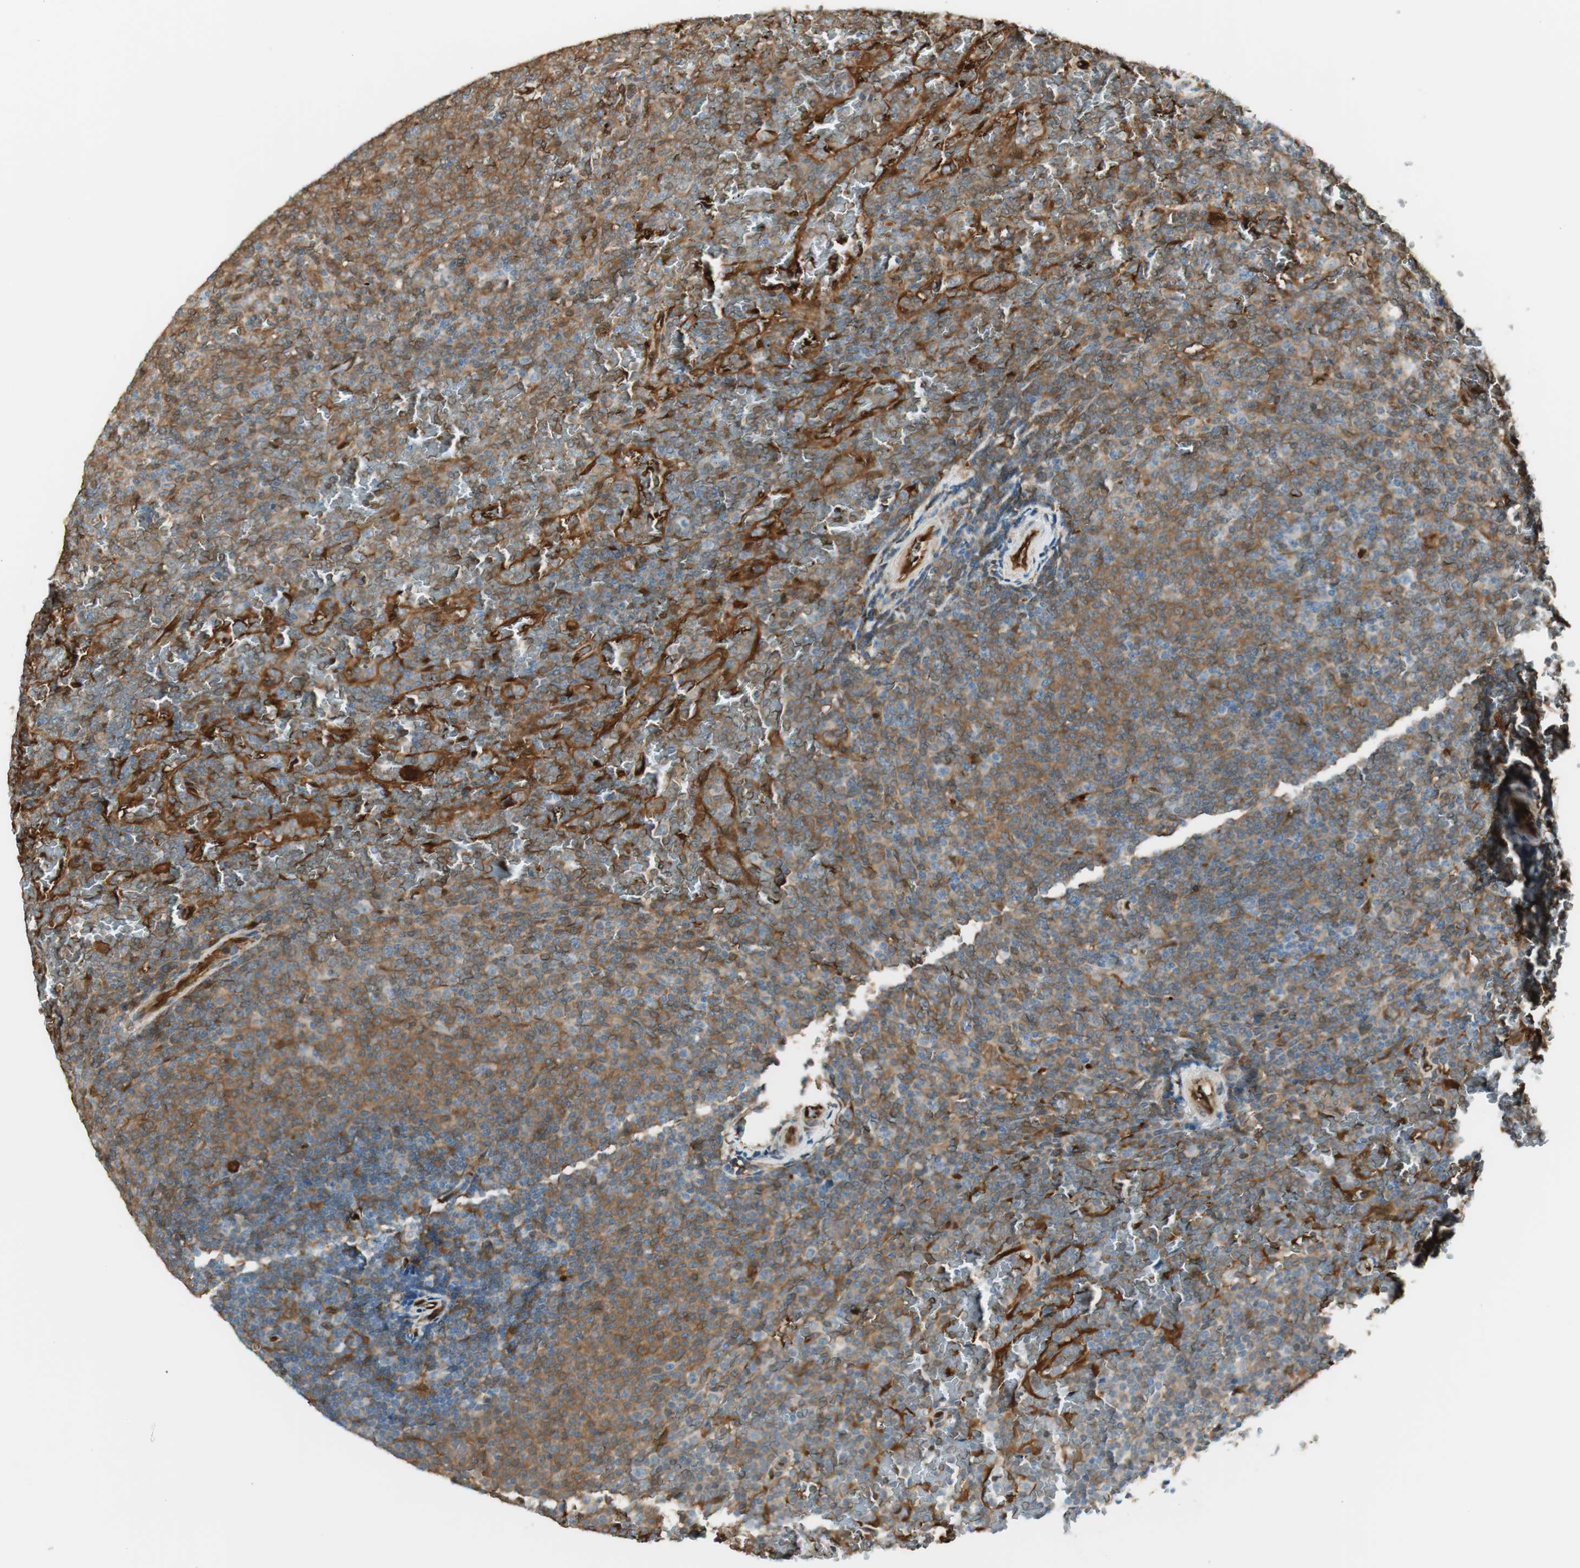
{"staining": {"intensity": "moderate", "quantity": ">75%", "location": "cytoplasmic/membranous"}, "tissue": "lymphoma", "cell_type": "Tumor cells", "image_type": "cancer", "snomed": [{"axis": "morphology", "description": "Malignant lymphoma, non-Hodgkin's type, Low grade"}, {"axis": "topography", "description": "Spleen"}], "caption": "Immunohistochemistry photomicrograph of neoplastic tissue: human low-grade malignant lymphoma, non-Hodgkin's type stained using IHC exhibits medium levels of moderate protein expression localized specifically in the cytoplasmic/membranous of tumor cells, appearing as a cytoplasmic/membranous brown color.", "gene": "SERPINB6", "patient": {"sex": "female", "age": 77}}